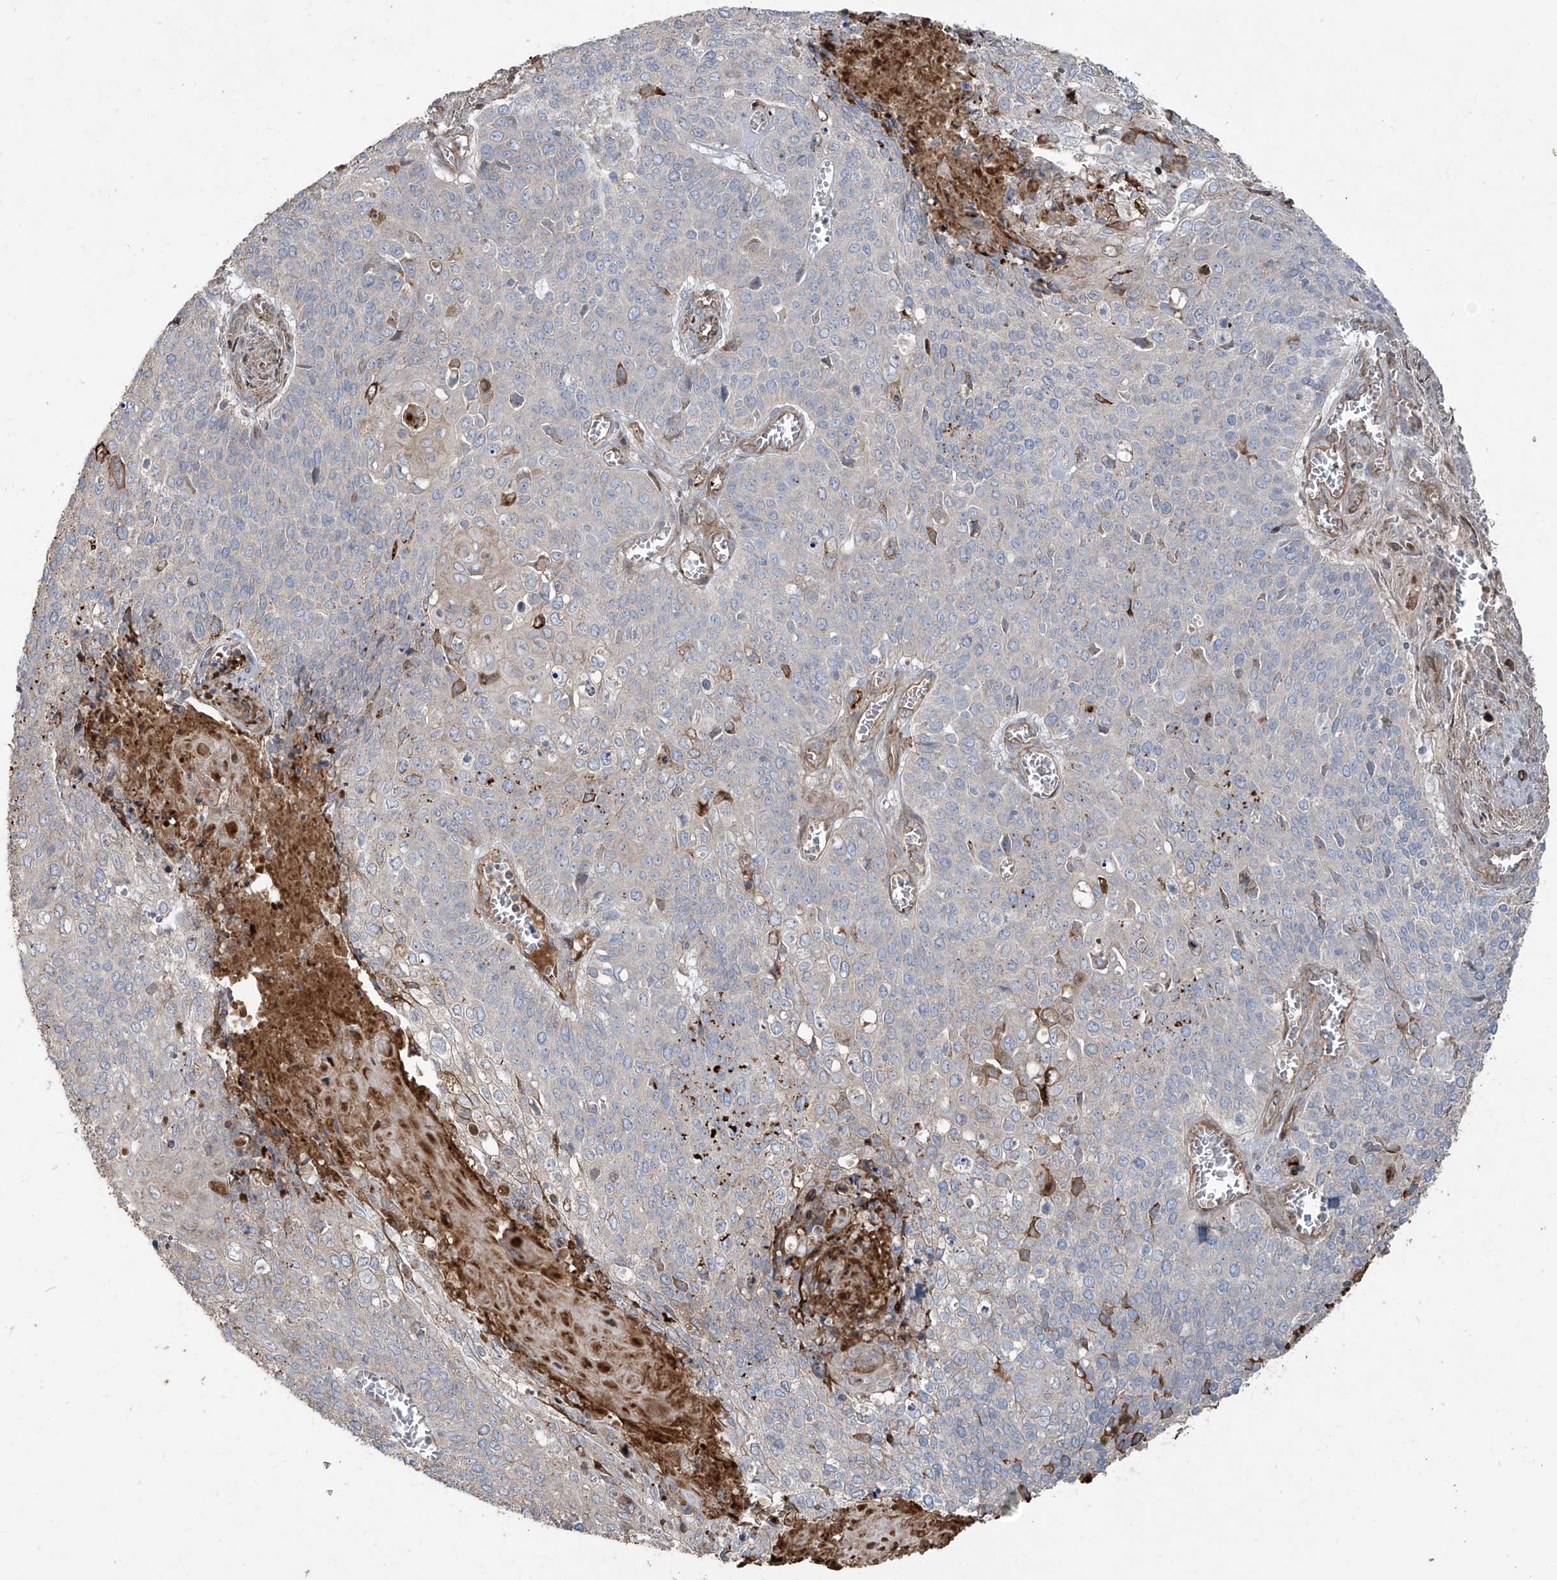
{"staining": {"intensity": "negative", "quantity": "none", "location": "none"}, "tissue": "cervical cancer", "cell_type": "Tumor cells", "image_type": "cancer", "snomed": [{"axis": "morphology", "description": "Squamous cell carcinoma, NOS"}, {"axis": "topography", "description": "Cervix"}], "caption": "Tumor cells show no significant protein expression in cervical cancer (squamous cell carcinoma).", "gene": "ABTB1", "patient": {"sex": "female", "age": 39}}